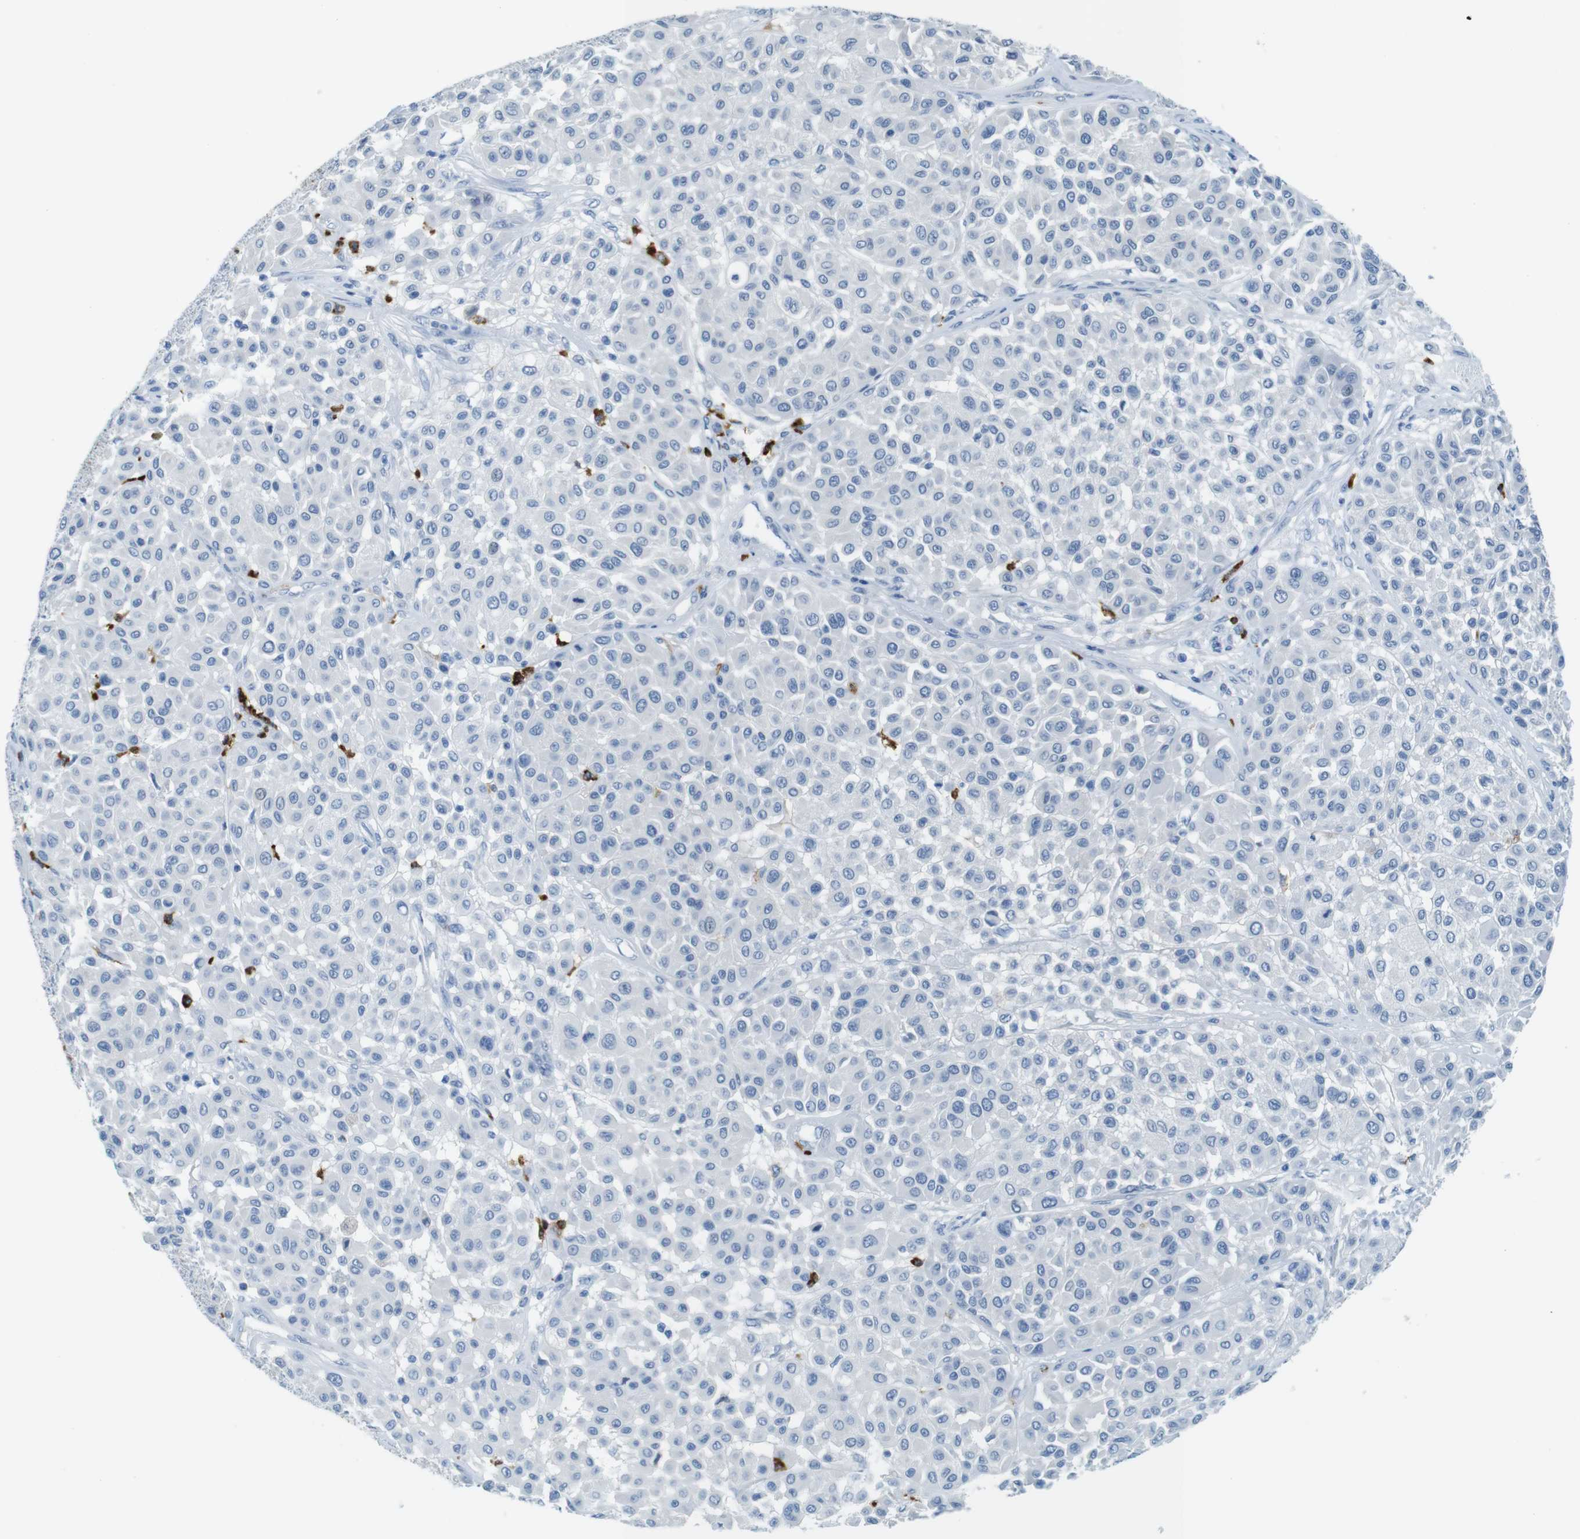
{"staining": {"intensity": "negative", "quantity": "none", "location": "none"}, "tissue": "melanoma", "cell_type": "Tumor cells", "image_type": "cancer", "snomed": [{"axis": "morphology", "description": "Malignant melanoma, Metastatic site"}, {"axis": "topography", "description": "Soft tissue"}], "caption": "This is a histopathology image of IHC staining of melanoma, which shows no positivity in tumor cells. The staining is performed using DAB brown chromogen with nuclei counter-stained in using hematoxylin.", "gene": "MCEMP1", "patient": {"sex": "male", "age": 41}}